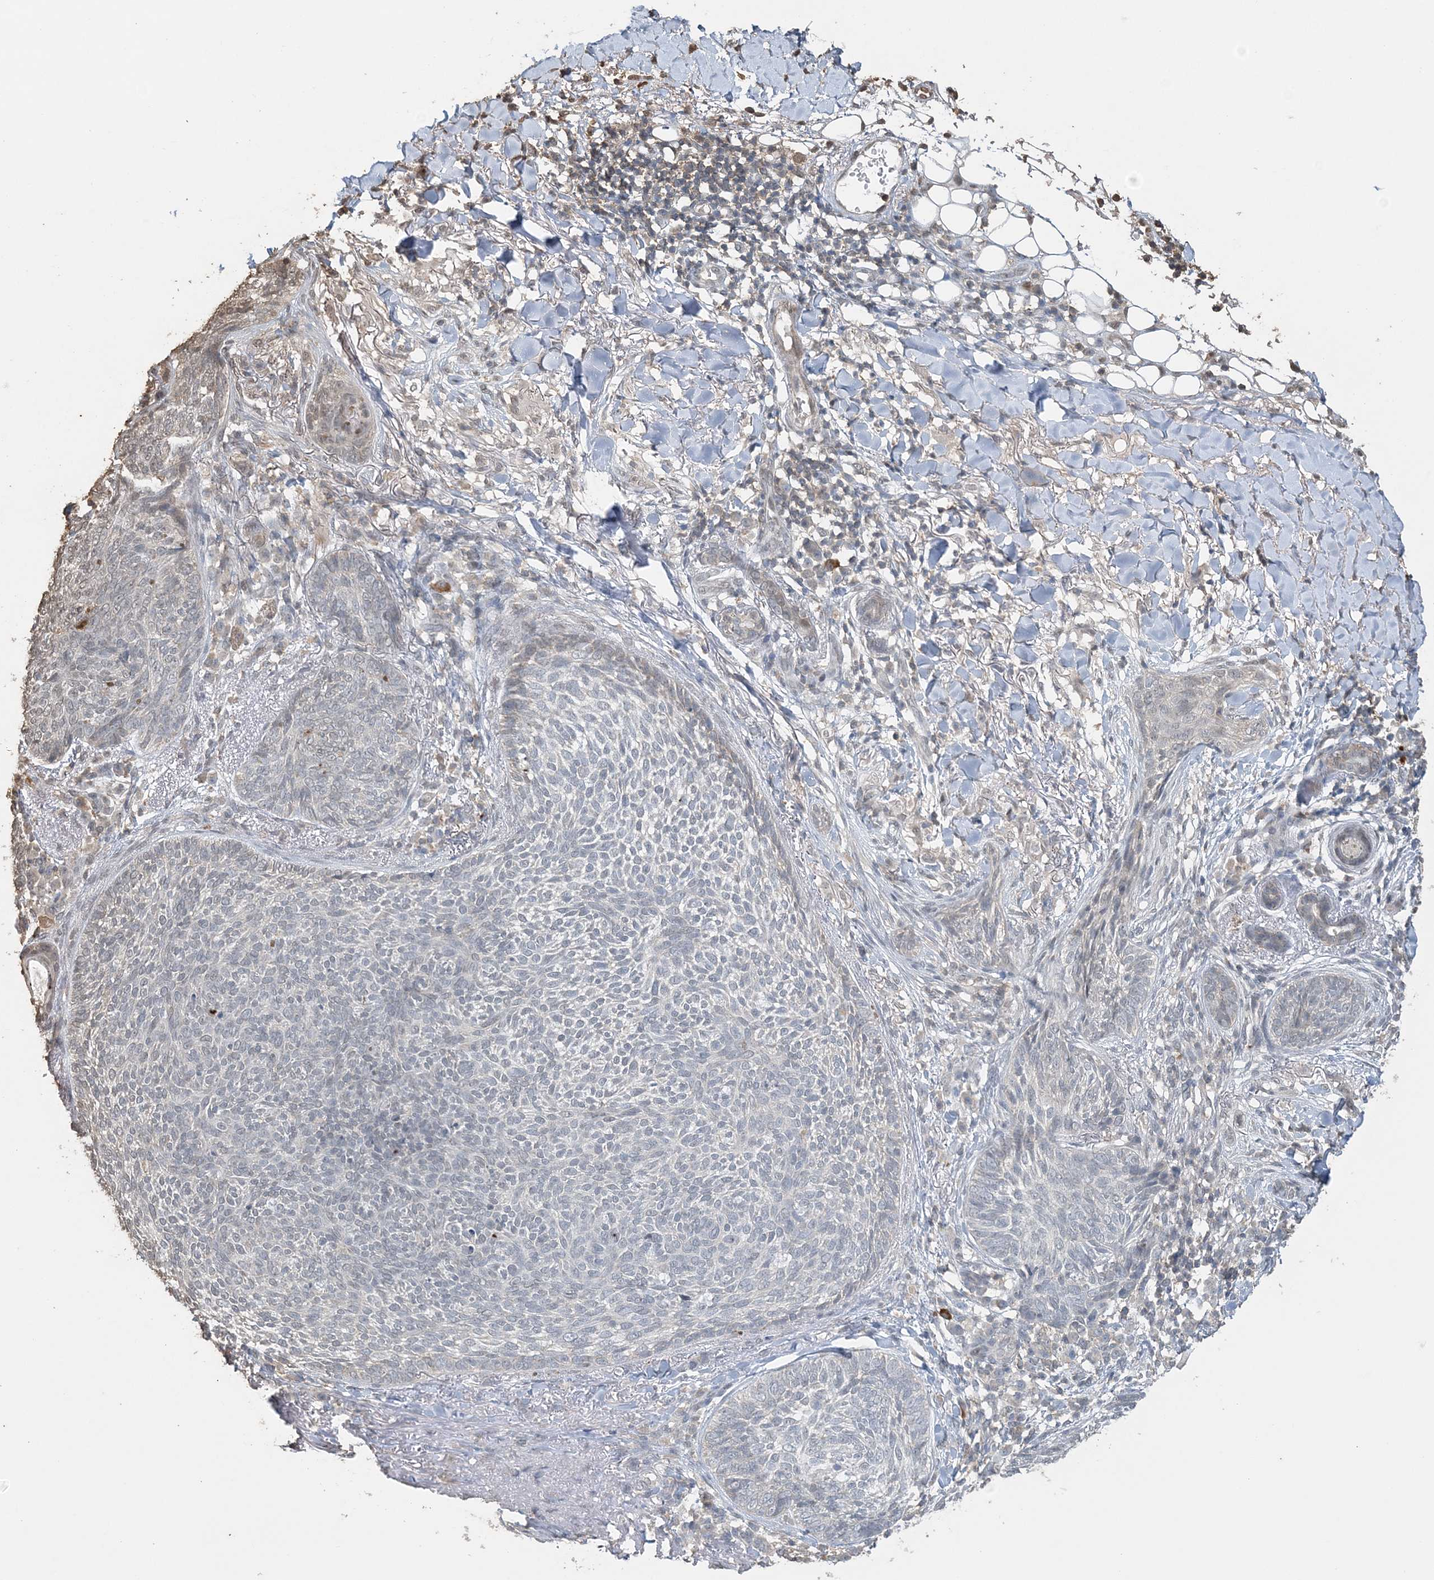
{"staining": {"intensity": "negative", "quantity": "none", "location": "none"}, "tissue": "skin cancer", "cell_type": "Tumor cells", "image_type": "cancer", "snomed": [{"axis": "morphology", "description": "Basal cell carcinoma"}, {"axis": "topography", "description": "Skin"}], "caption": "The IHC image has no significant staining in tumor cells of skin basal cell carcinoma tissue.", "gene": "FAM110A", "patient": {"sex": "male", "age": 85}}